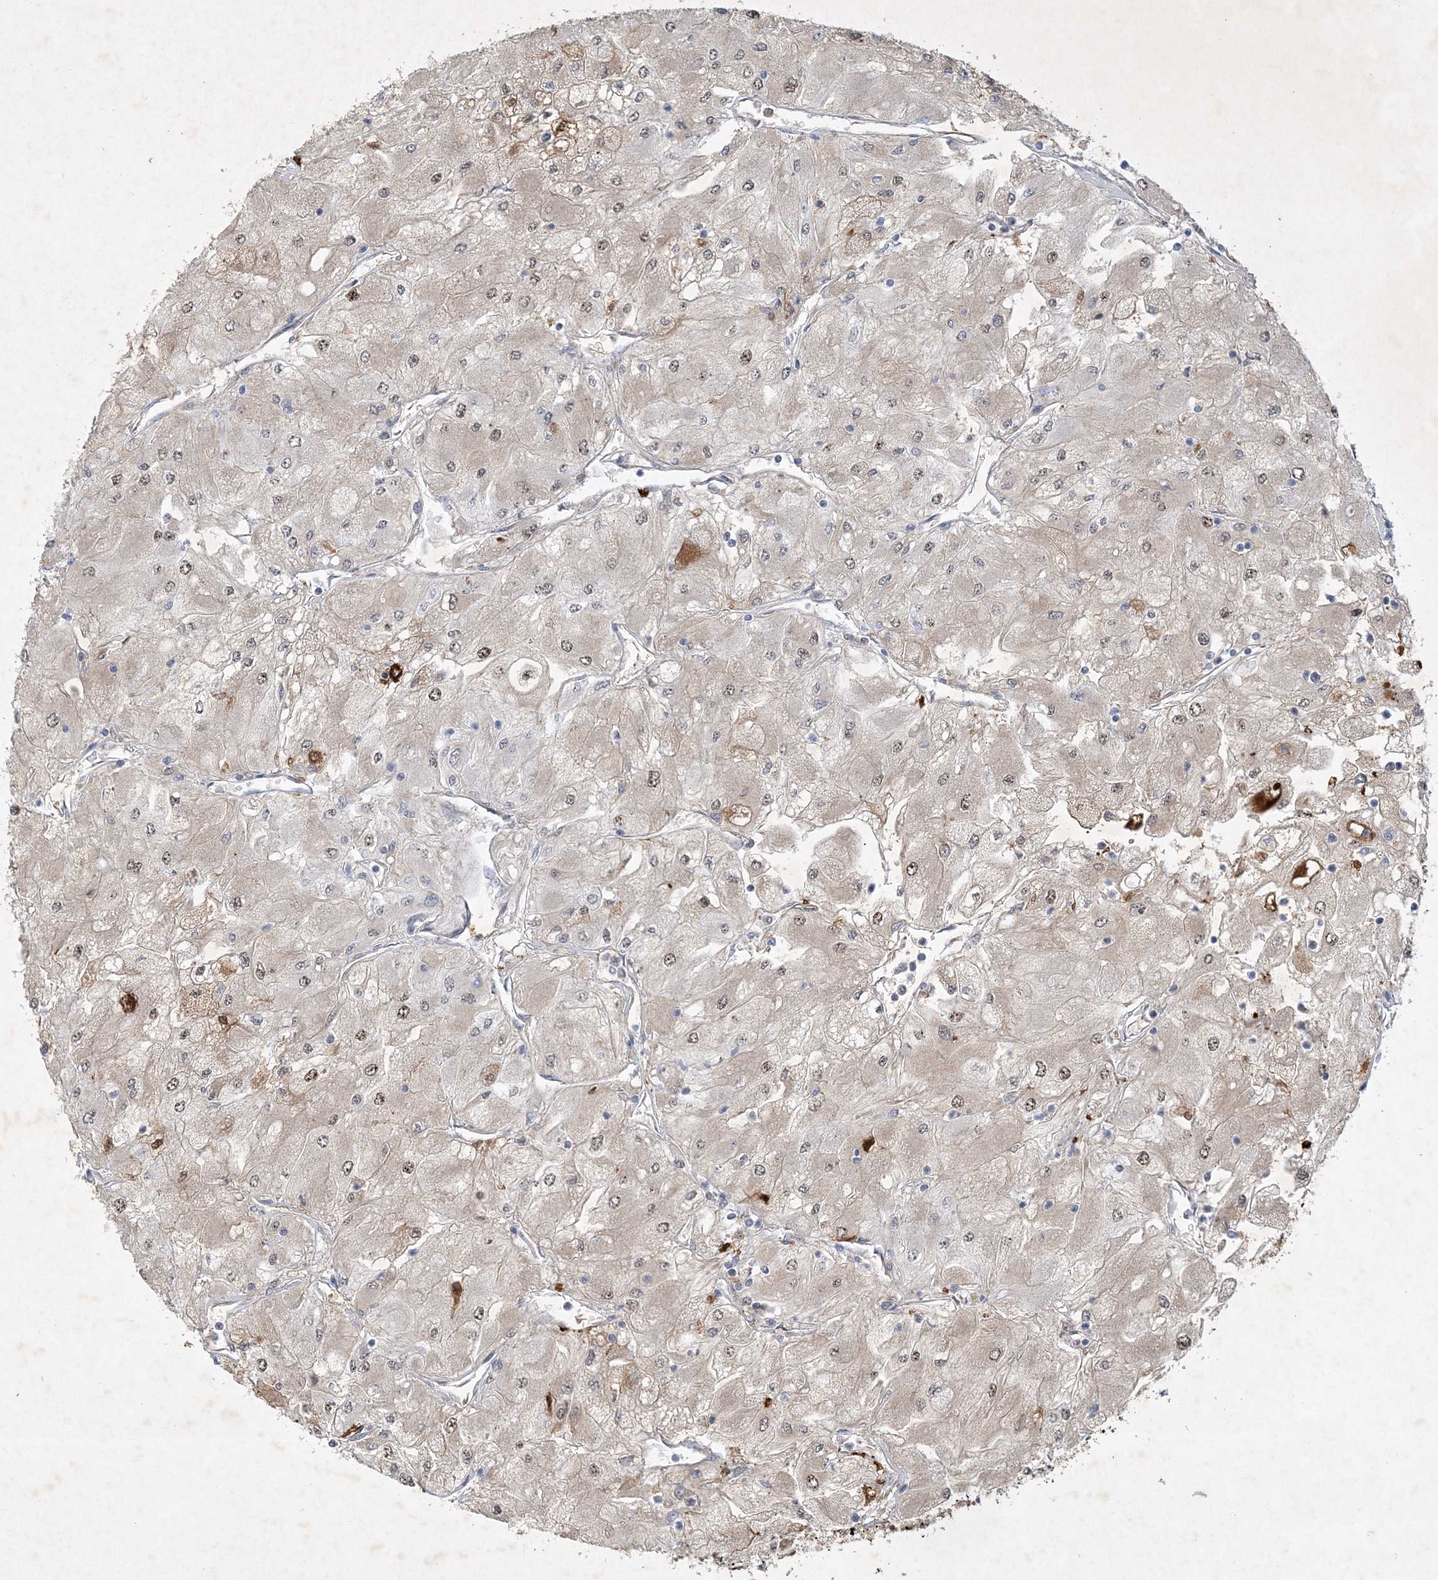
{"staining": {"intensity": "weak", "quantity": "25%-75%", "location": "cytoplasmic/membranous,nuclear"}, "tissue": "renal cancer", "cell_type": "Tumor cells", "image_type": "cancer", "snomed": [{"axis": "morphology", "description": "Adenocarcinoma, NOS"}, {"axis": "topography", "description": "Kidney"}], "caption": "Immunohistochemical staining of renal adenocarcinoma exhibits low levels of weak cytoplasmic/membranous and nuclear staining in about 25%-75% of tumor cells.", "gene": "THG1L", "patient": {"sex": "male", "age": 80}}